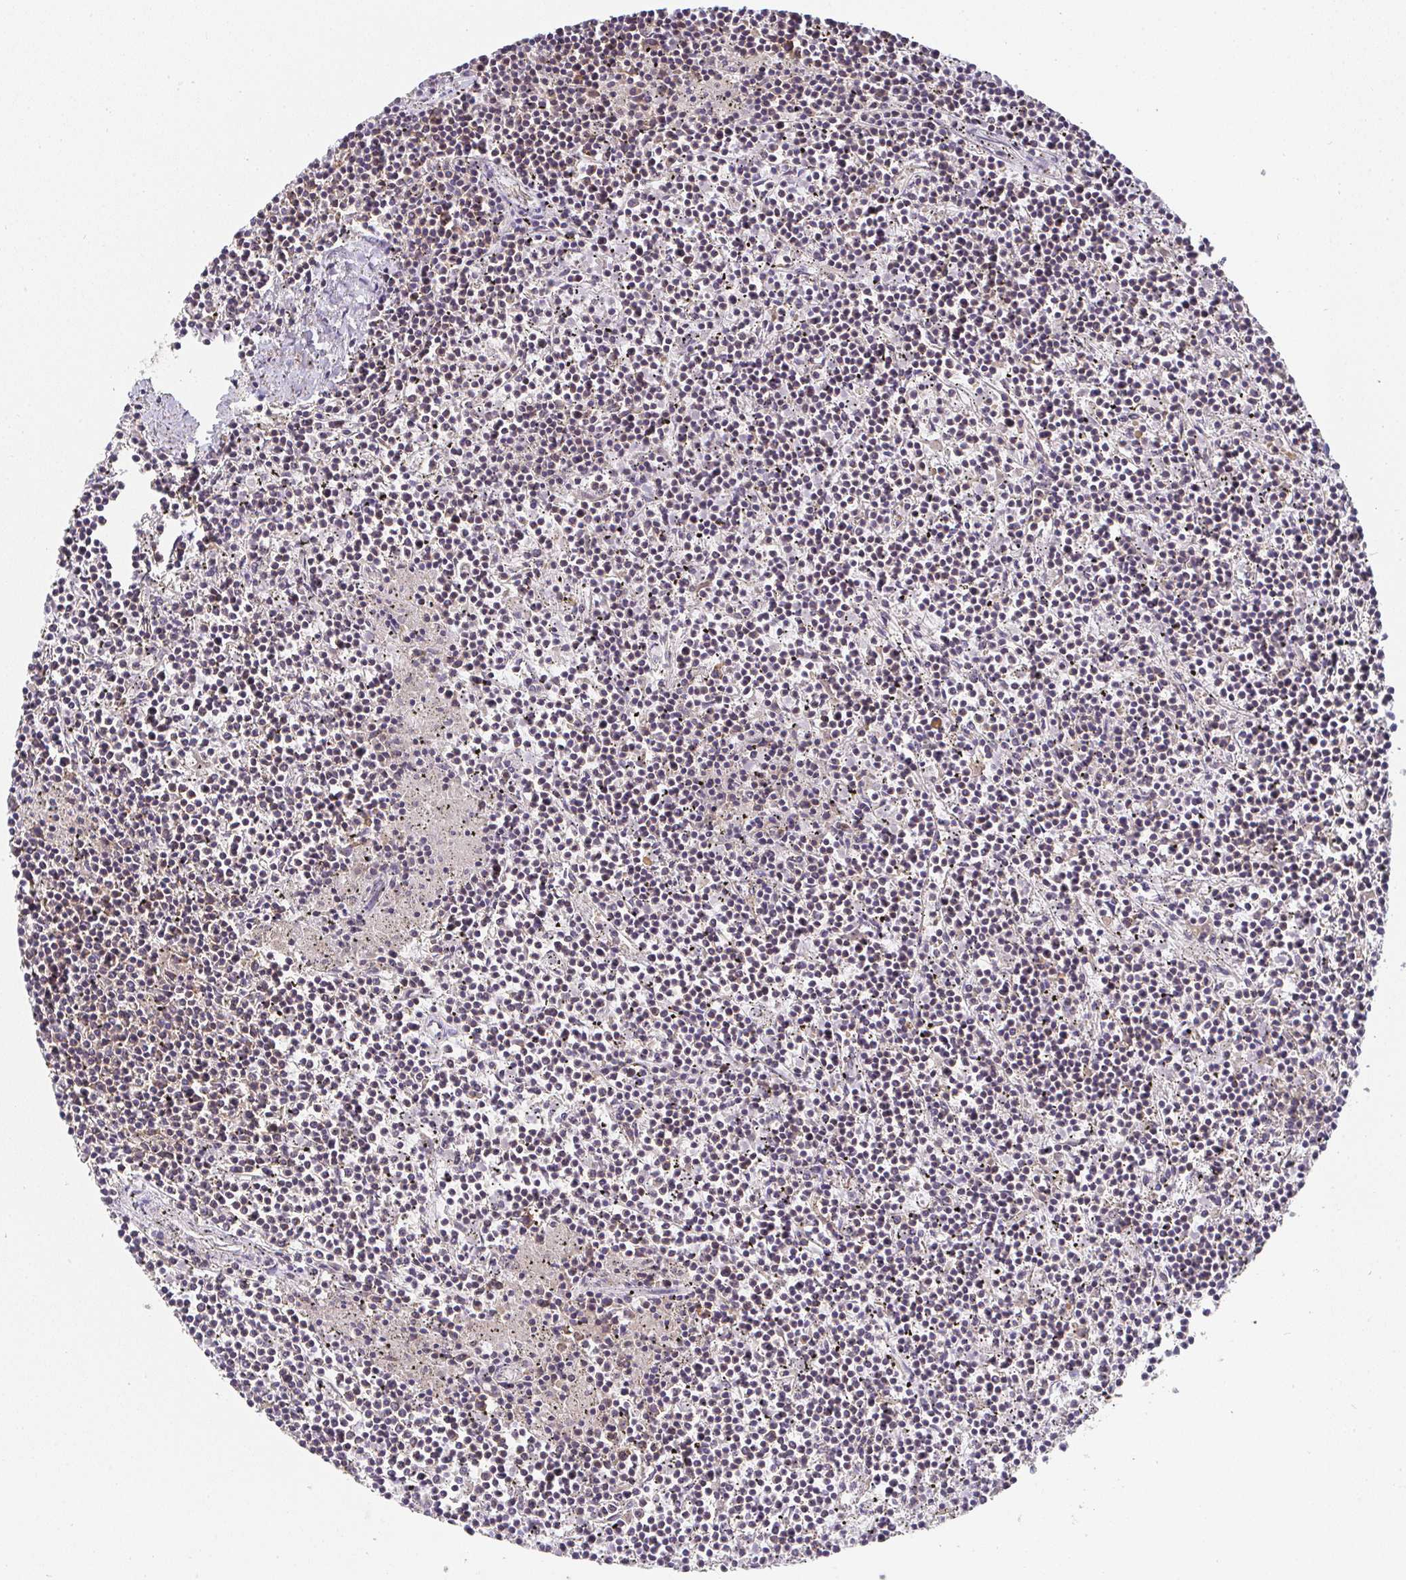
{"staining": {"intensity": "weak", "quantity": "25%-75%", "location": "cytoplasmic/membranous"}, "tissue": "lymphoma", "cell_type": "Tumor cells", "image_type": "cancer", "snomed": [{"axis": "morphology", "description": "Malignant lymphoma, non-Hodgkin's type, Low grade"}, {"axis": "topography", "description": "Spleen"}], "caption": "A brown stain shows weak cytoplasmic/membranous positivity of a protein in human low-grade malignant lymphoma, non-Hodgkin's type tumor cells.", "gene": "SLC35B3", "patient": {"sex": "female", "age": 19}}